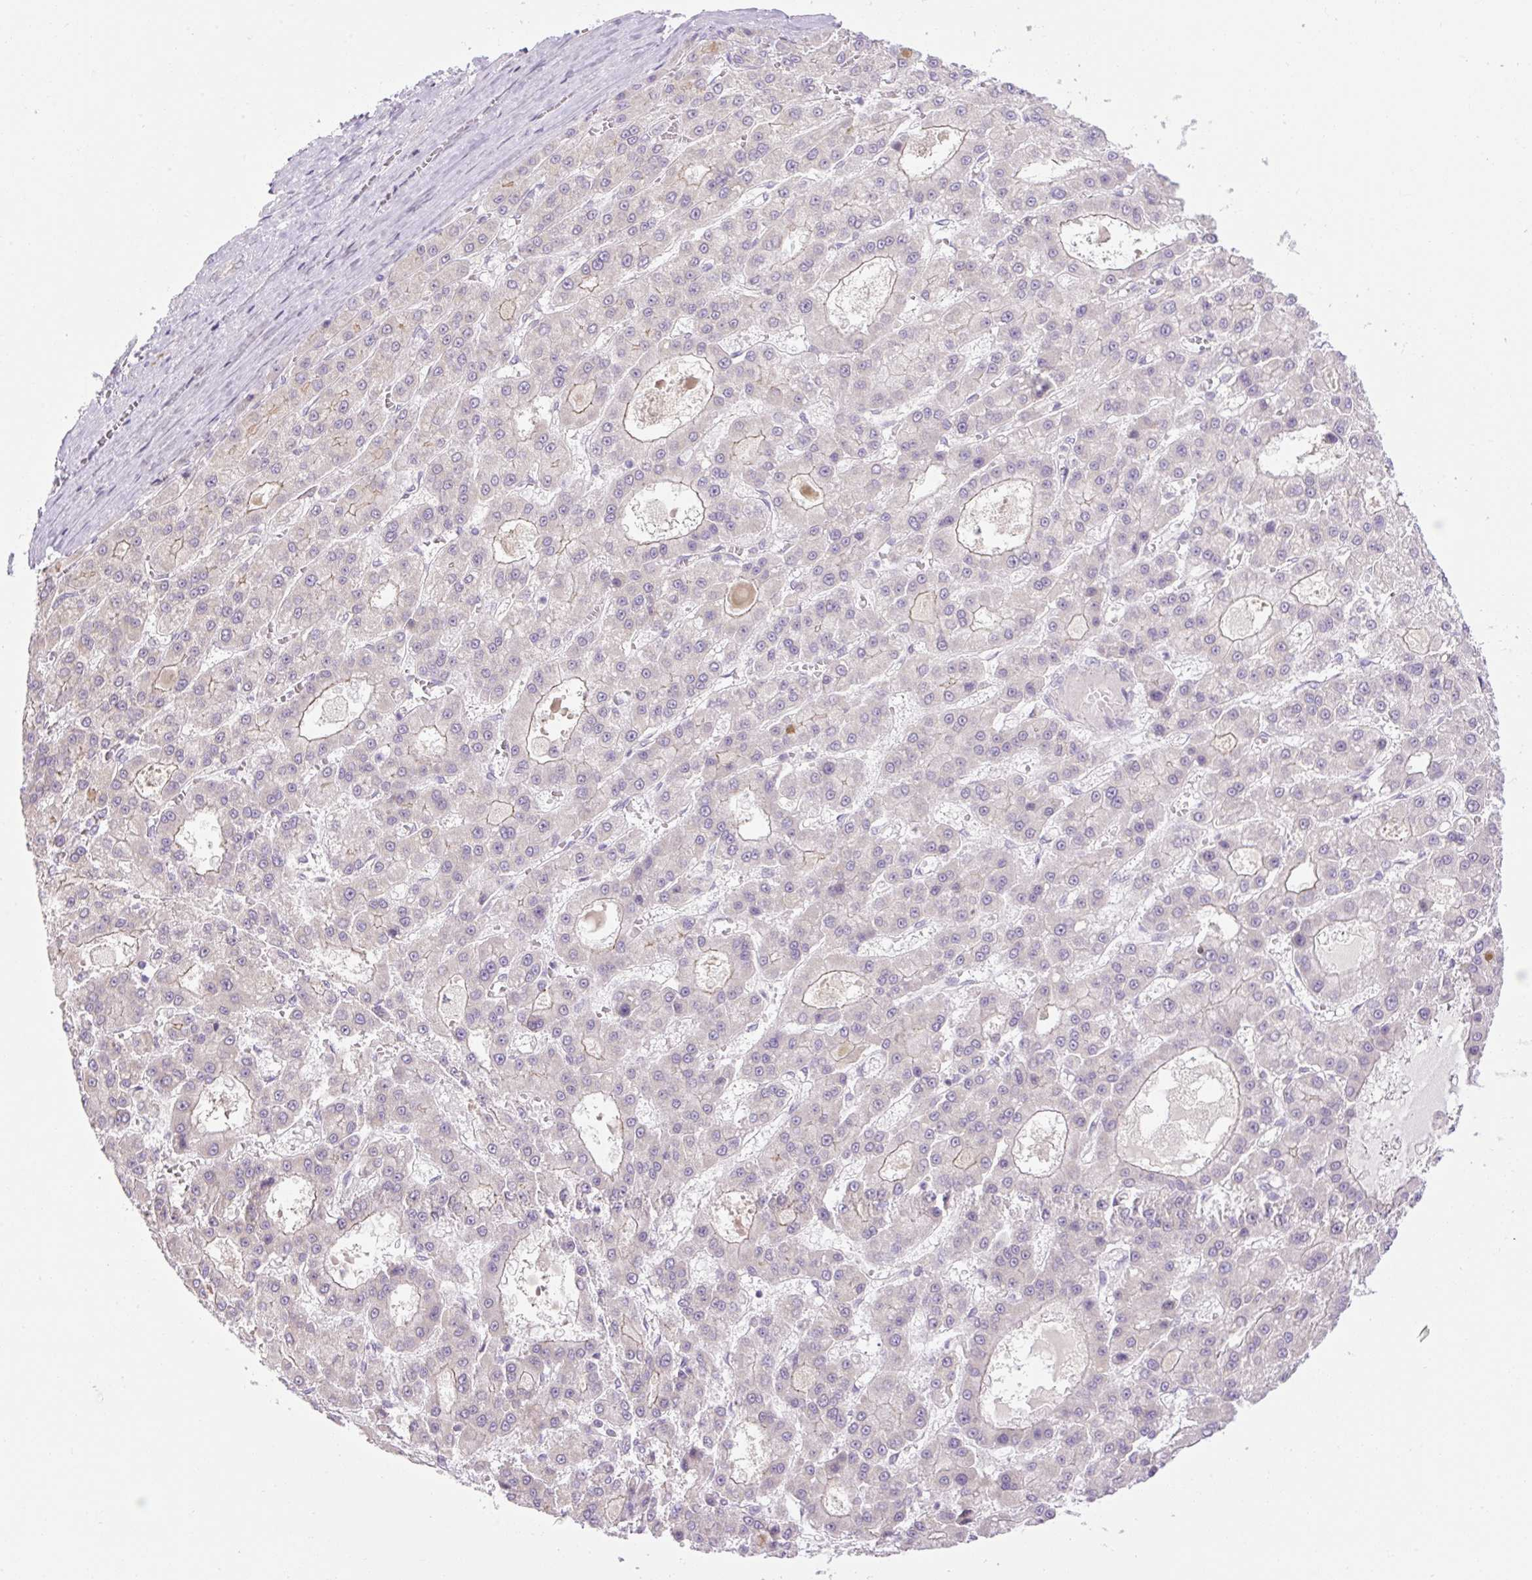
{"staining": {"intensity": "negative", "quantity": "none", "location": "none"}, "tissue": "liver cancer", "cell_type": "Tumor cells", "image_type": "cancer", "snomed": [{"axis": "morphology", "description": "Carcinoma, Hepatocellular, NOS"}, {"axis": "topography", "description": "Liver"}], "caption": "An immunohistochemistry (IHC) photomicrograph of liver hepatocellular carcinoma is shown. There is no staining in tumor cells of liver hepatocellular carcinoma.", "gene": "ICE1", "patient": {"sex": "male", "age": 70}}